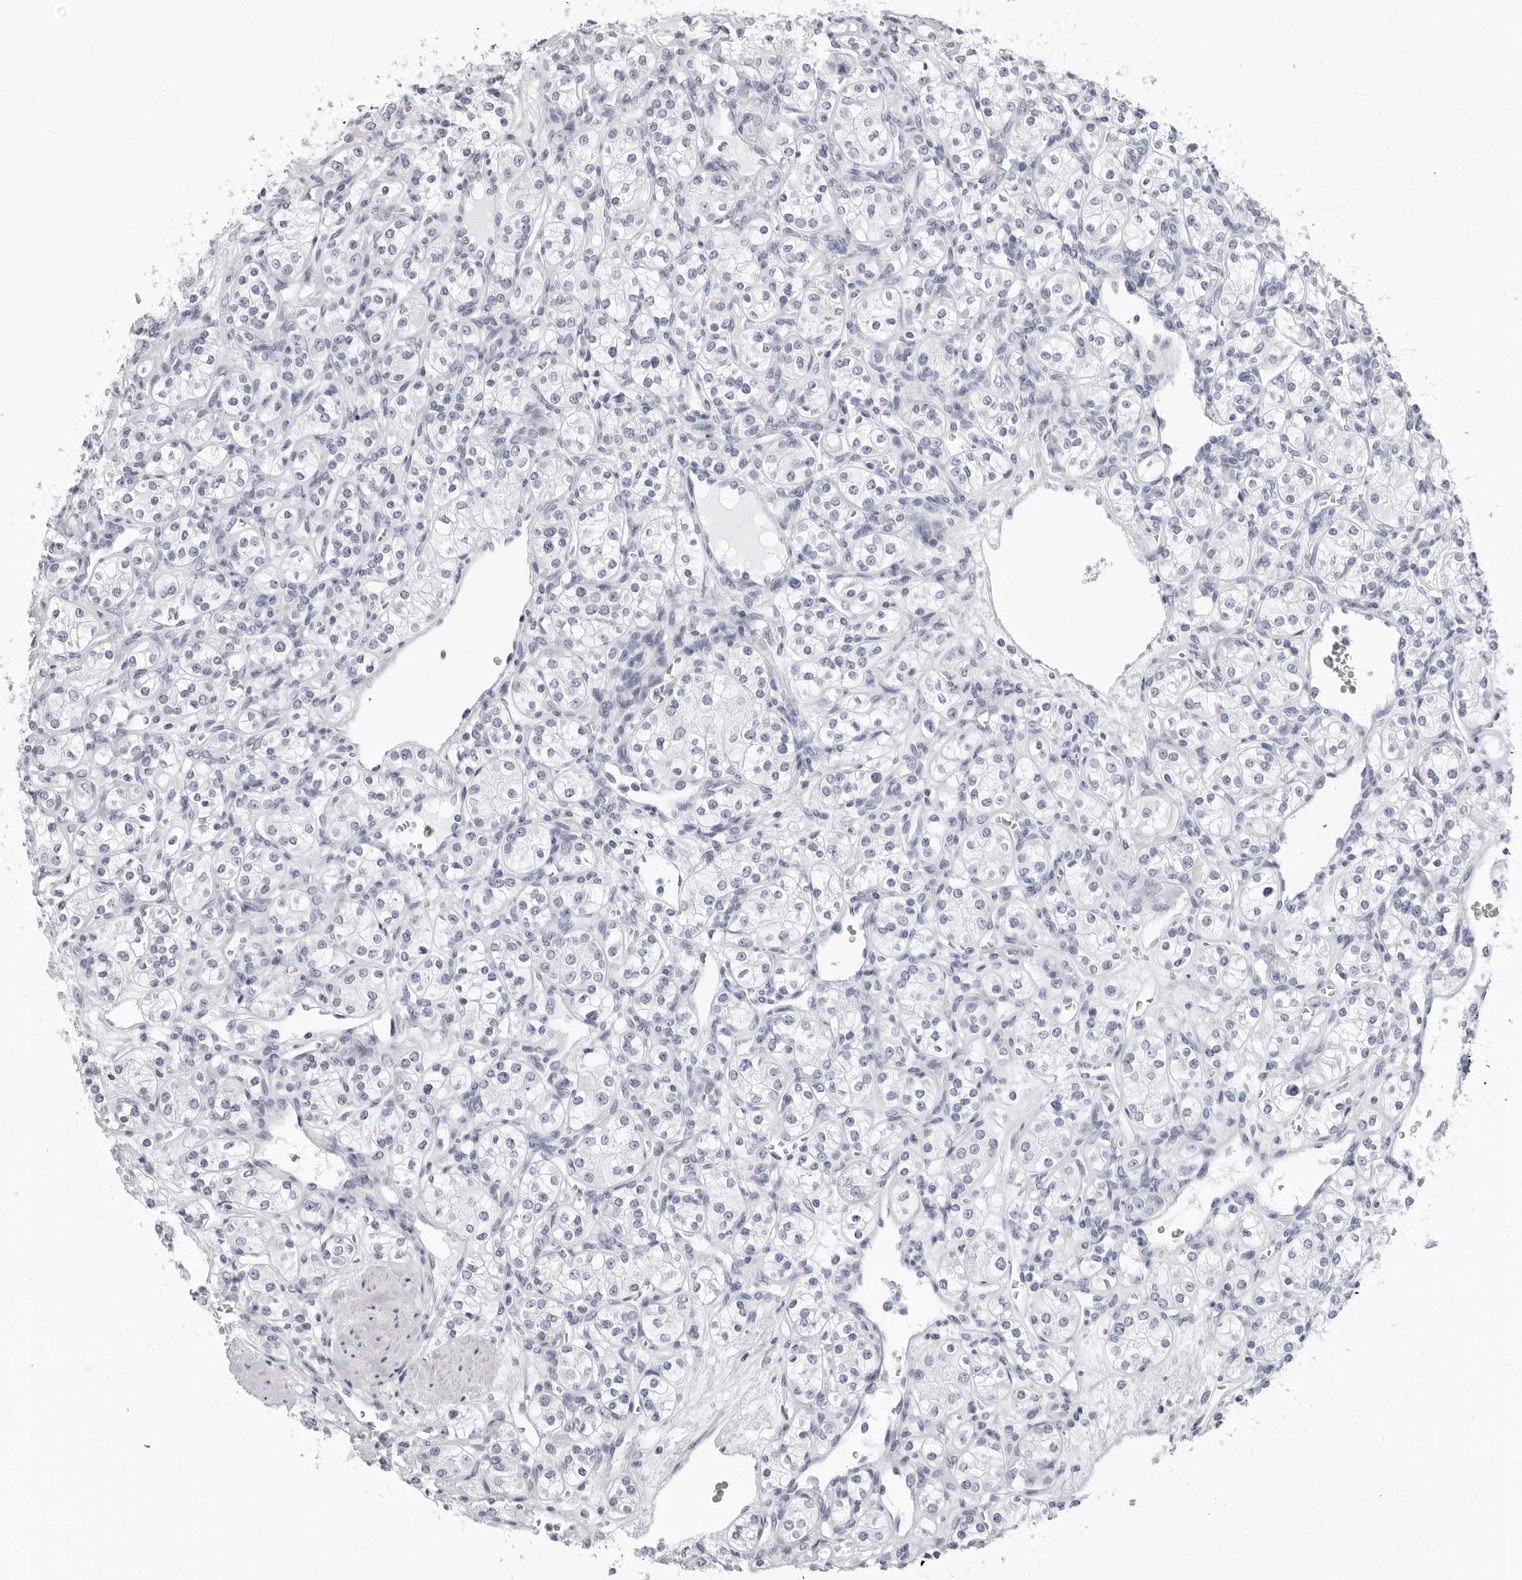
{"staining": {"intensity": "negative", "quantity": "none", "location": "none"}, "tissue": "renal cancer", "cell_type": "Tumor cells", "image_type": "cancer", "snomed": [{"axis": "morphology", "description": "Adenocarcinoma, NOS"}, {"axis": "topography", "description": "Kidney"}], "caption": "Renal cancer (adenocarcinoma) was stained to show a protein in brown. There is no significant positivity in tumor cells.", "gene": "ERICH3", "patient": {"sex": "male", "age": 77}}